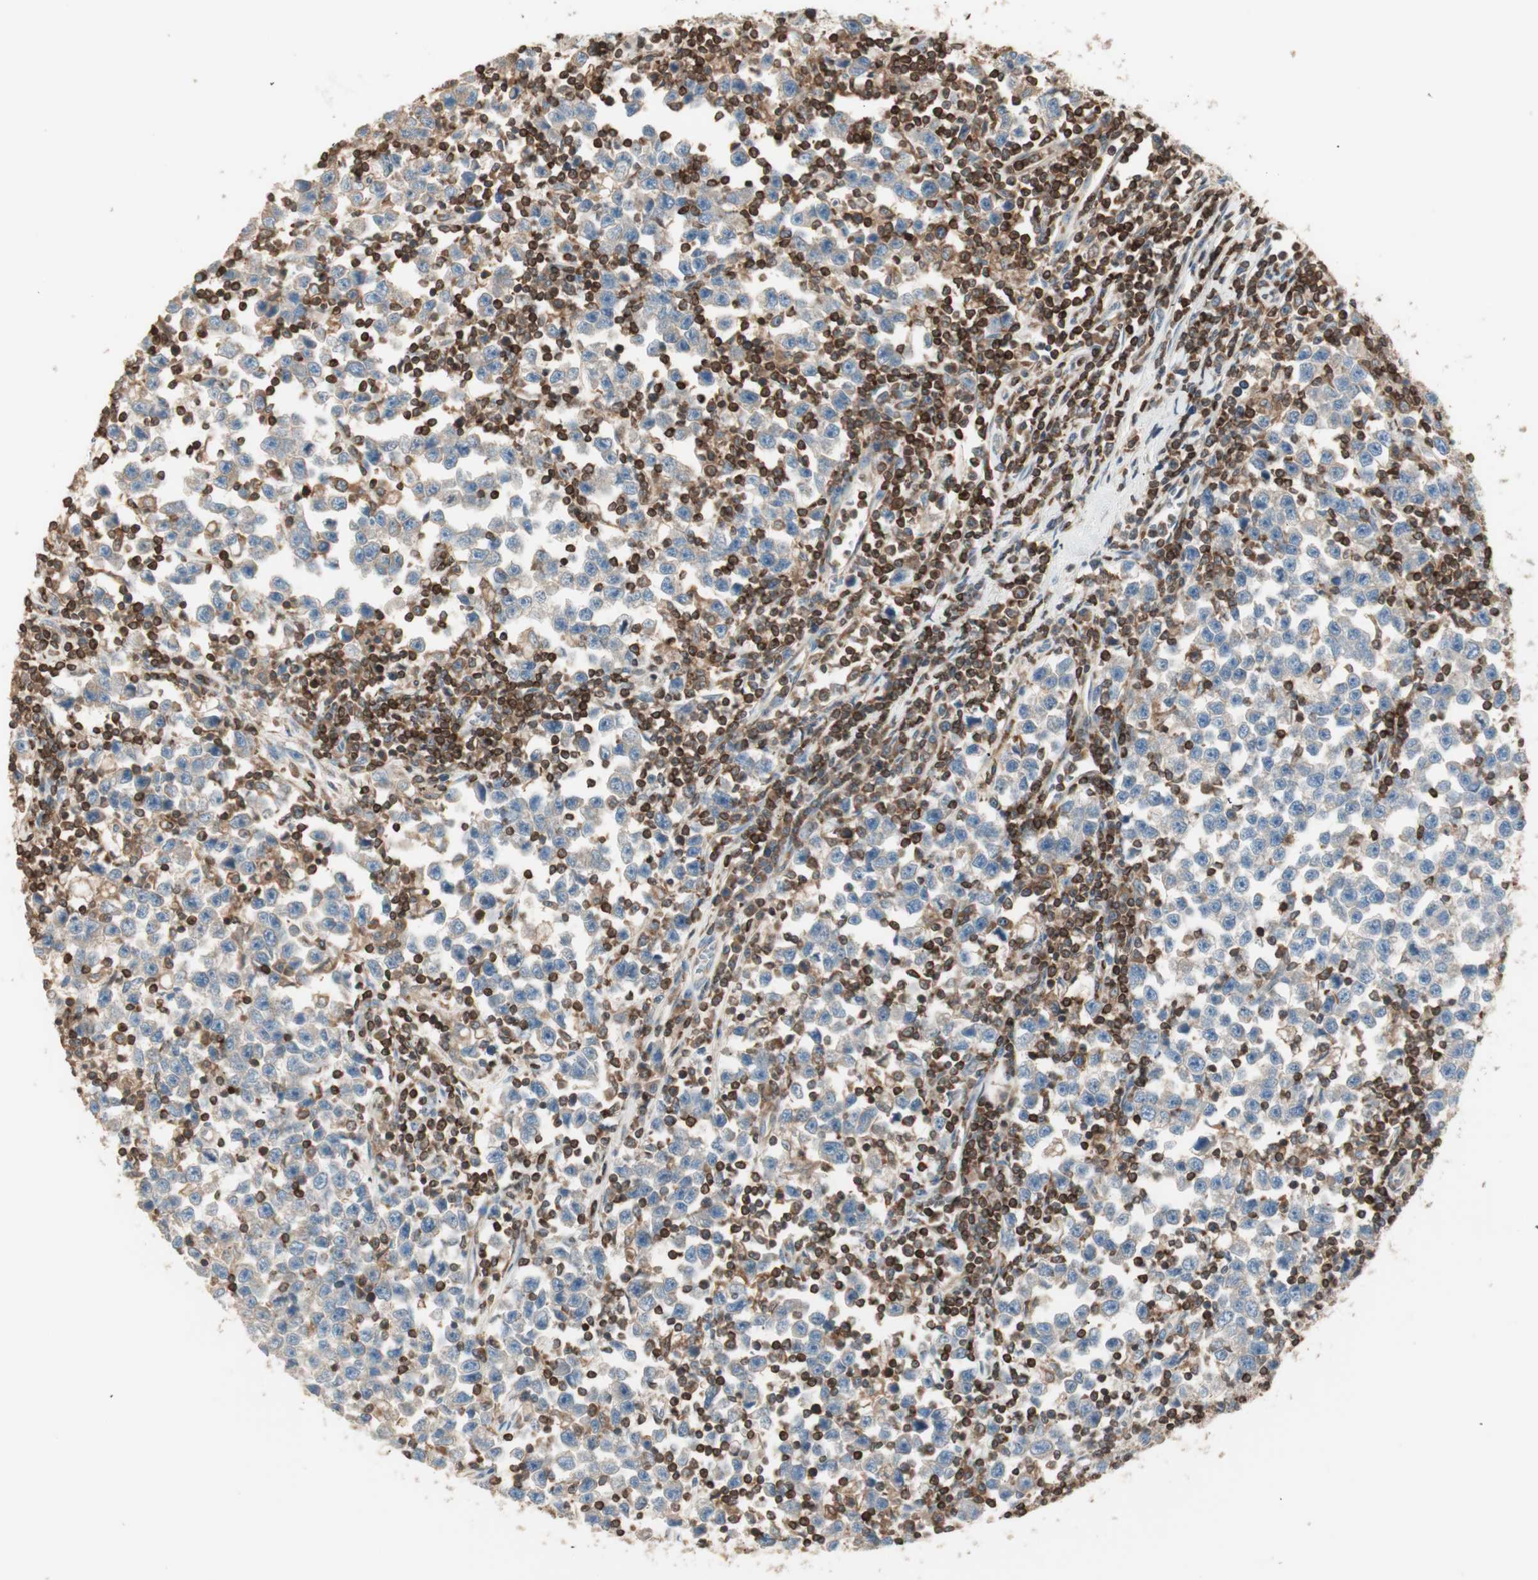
{"staining": {"intensity": "negative", "quantity": "none", "location": "none"}, "tissue": "testis cancer", "cell_type": "Tumor cells", "image_type": "cancer", "snomed": [{"axis": "morphology", "description": "Seminoma, NOS"}, {"axis": "topography", "description": "Testis"}], "caption": "Testis cancer (seminoma) was stained to show a protein in brown. There is no significant staining in tumor cells. The staining was performed using DAB (3,3'-diaminobenzidine) to visualize the protein expression in brown, while the nuclei were stained in blue with hematoxylin (Magnification: 20x).", "gene": "CRLF3", "patient": {"sex": "male", "age": 43}}